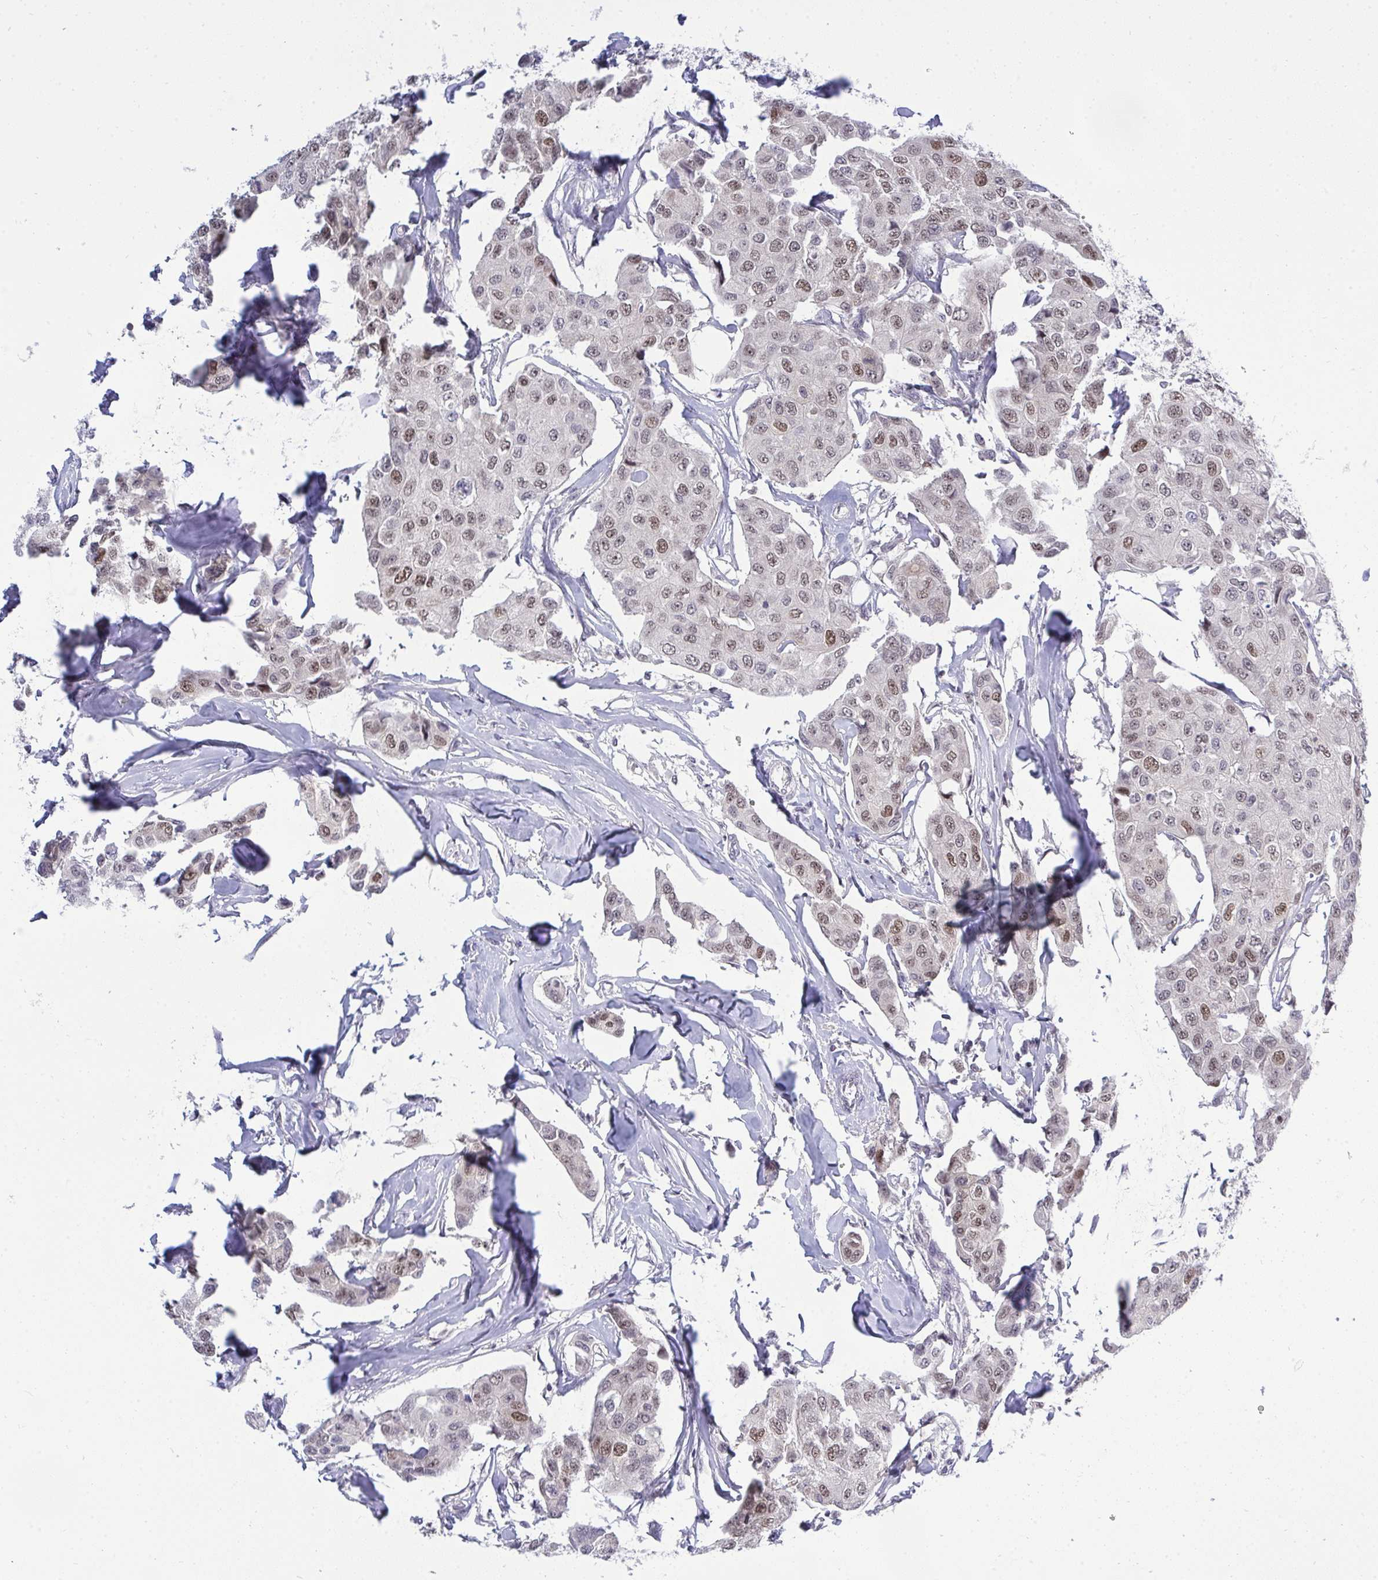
{"staining": {"intensity": "weak", "quantity": "25%-75%", "location": "nuclear"}, "tissue": "breast cancer", "cell_type": "Tumor cells", "image_type": "cancer", "snomed": [{"axis": "morphology", "description": "Duct carcinoma"}, {"axis": "topography", "description": "Breast"}, {"axis": "topography", "description": "Lymph node"}], "caption": "Protein positivity by immunohistochemistry displays weak nuclear positivity in approximately 25%-75% of tumor cells in breast infiltrating ductal carcinoma. The protein is shown in brown color, while the nuclei are stained blue.", "gene": "RFC4", "patient": {"sex": "female", "age": 80}}